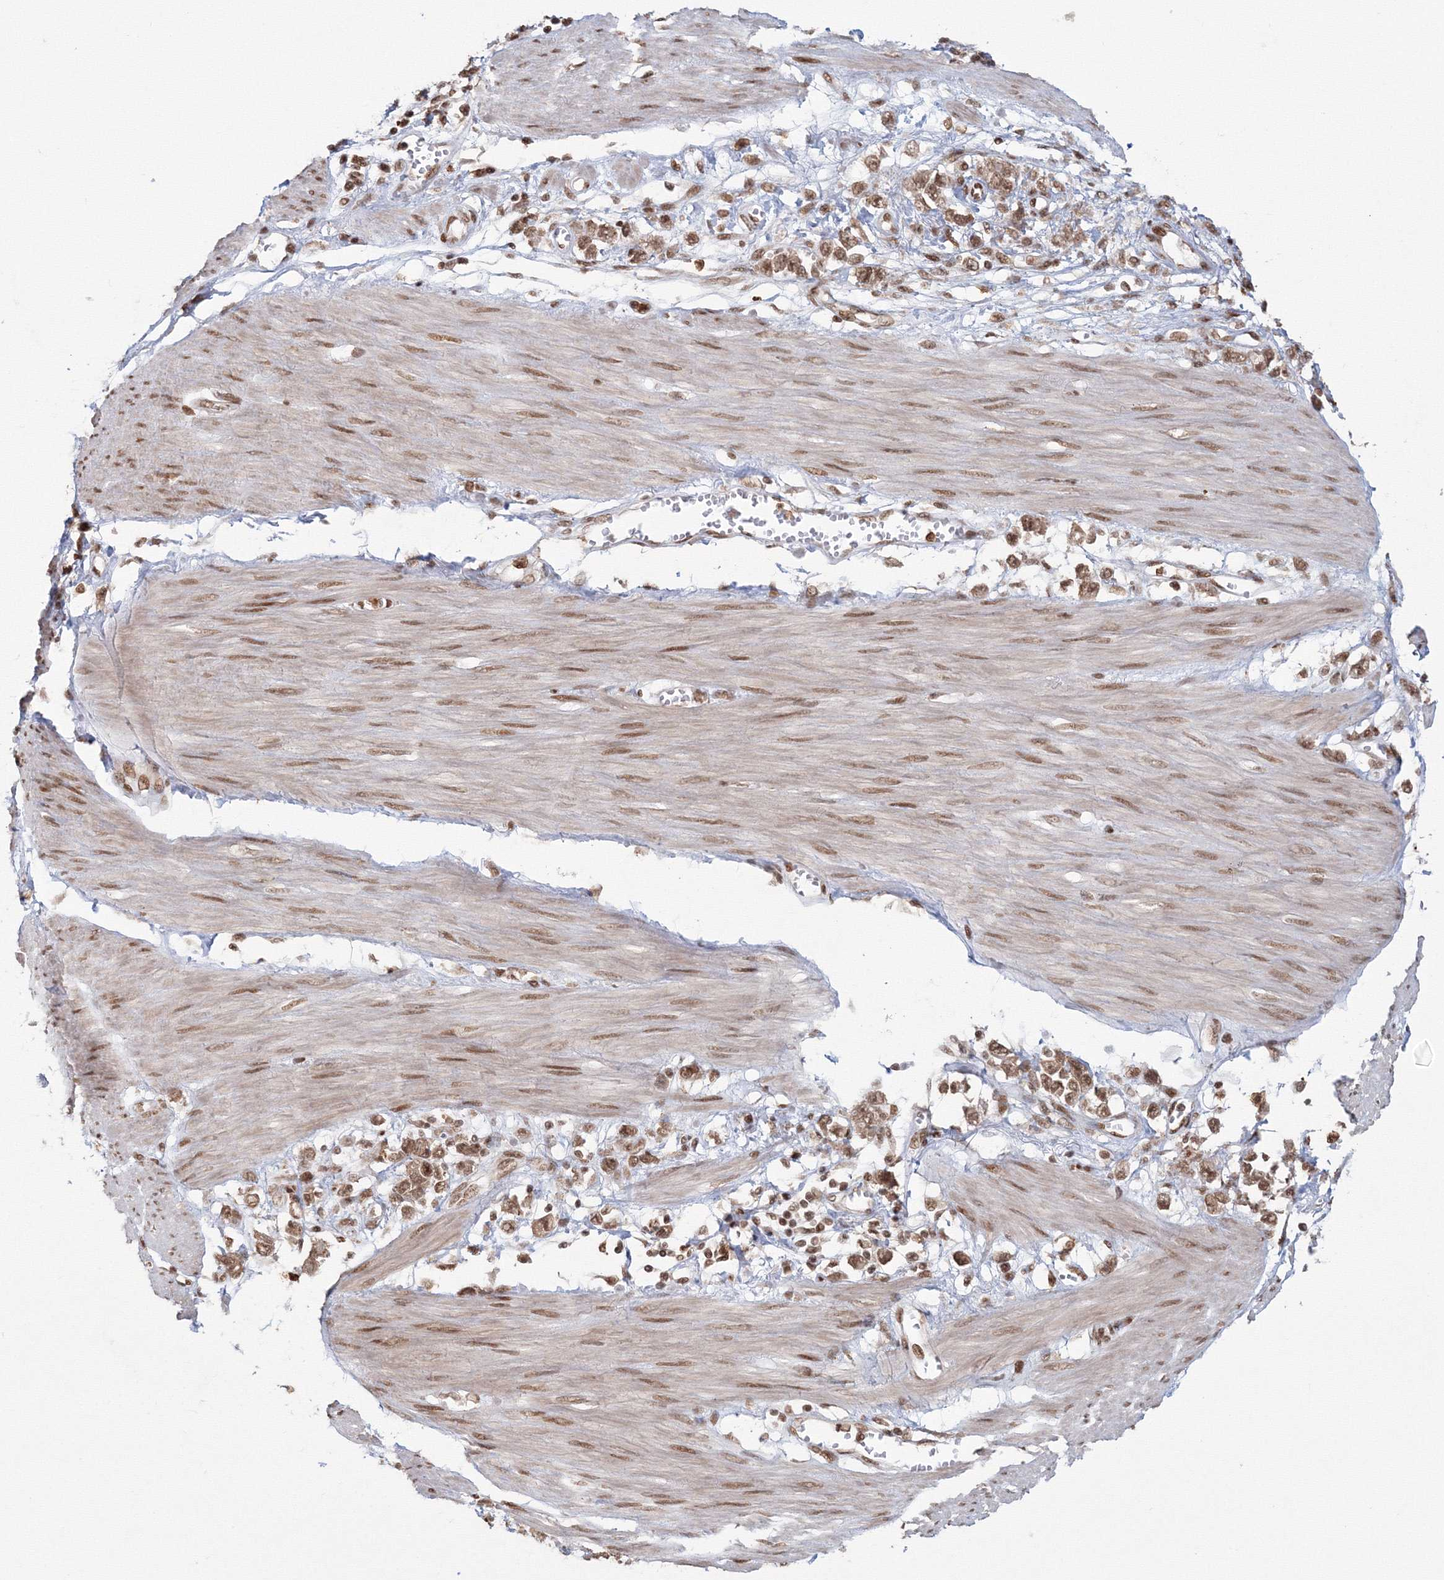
{"staining": {"intensity": "moderate", "quantity": ">75%", "location": "nuclear"}, "tissue": "stomach cancer", "cell_type": "Tumor cells", "image_type": "cancer", "snomed": [{"axis": "morphology", "description": "Adenocarcinoma, NOS"}, {"axis": "topography", "description": "Stomach"}], "caption": "Human stomach cancer (adenocarcinoma) stained with a protein marker exhibits moderate staining in tumor cells.", "gene": "KIF20A", "patient": {"sex": "female", "age": 76}}